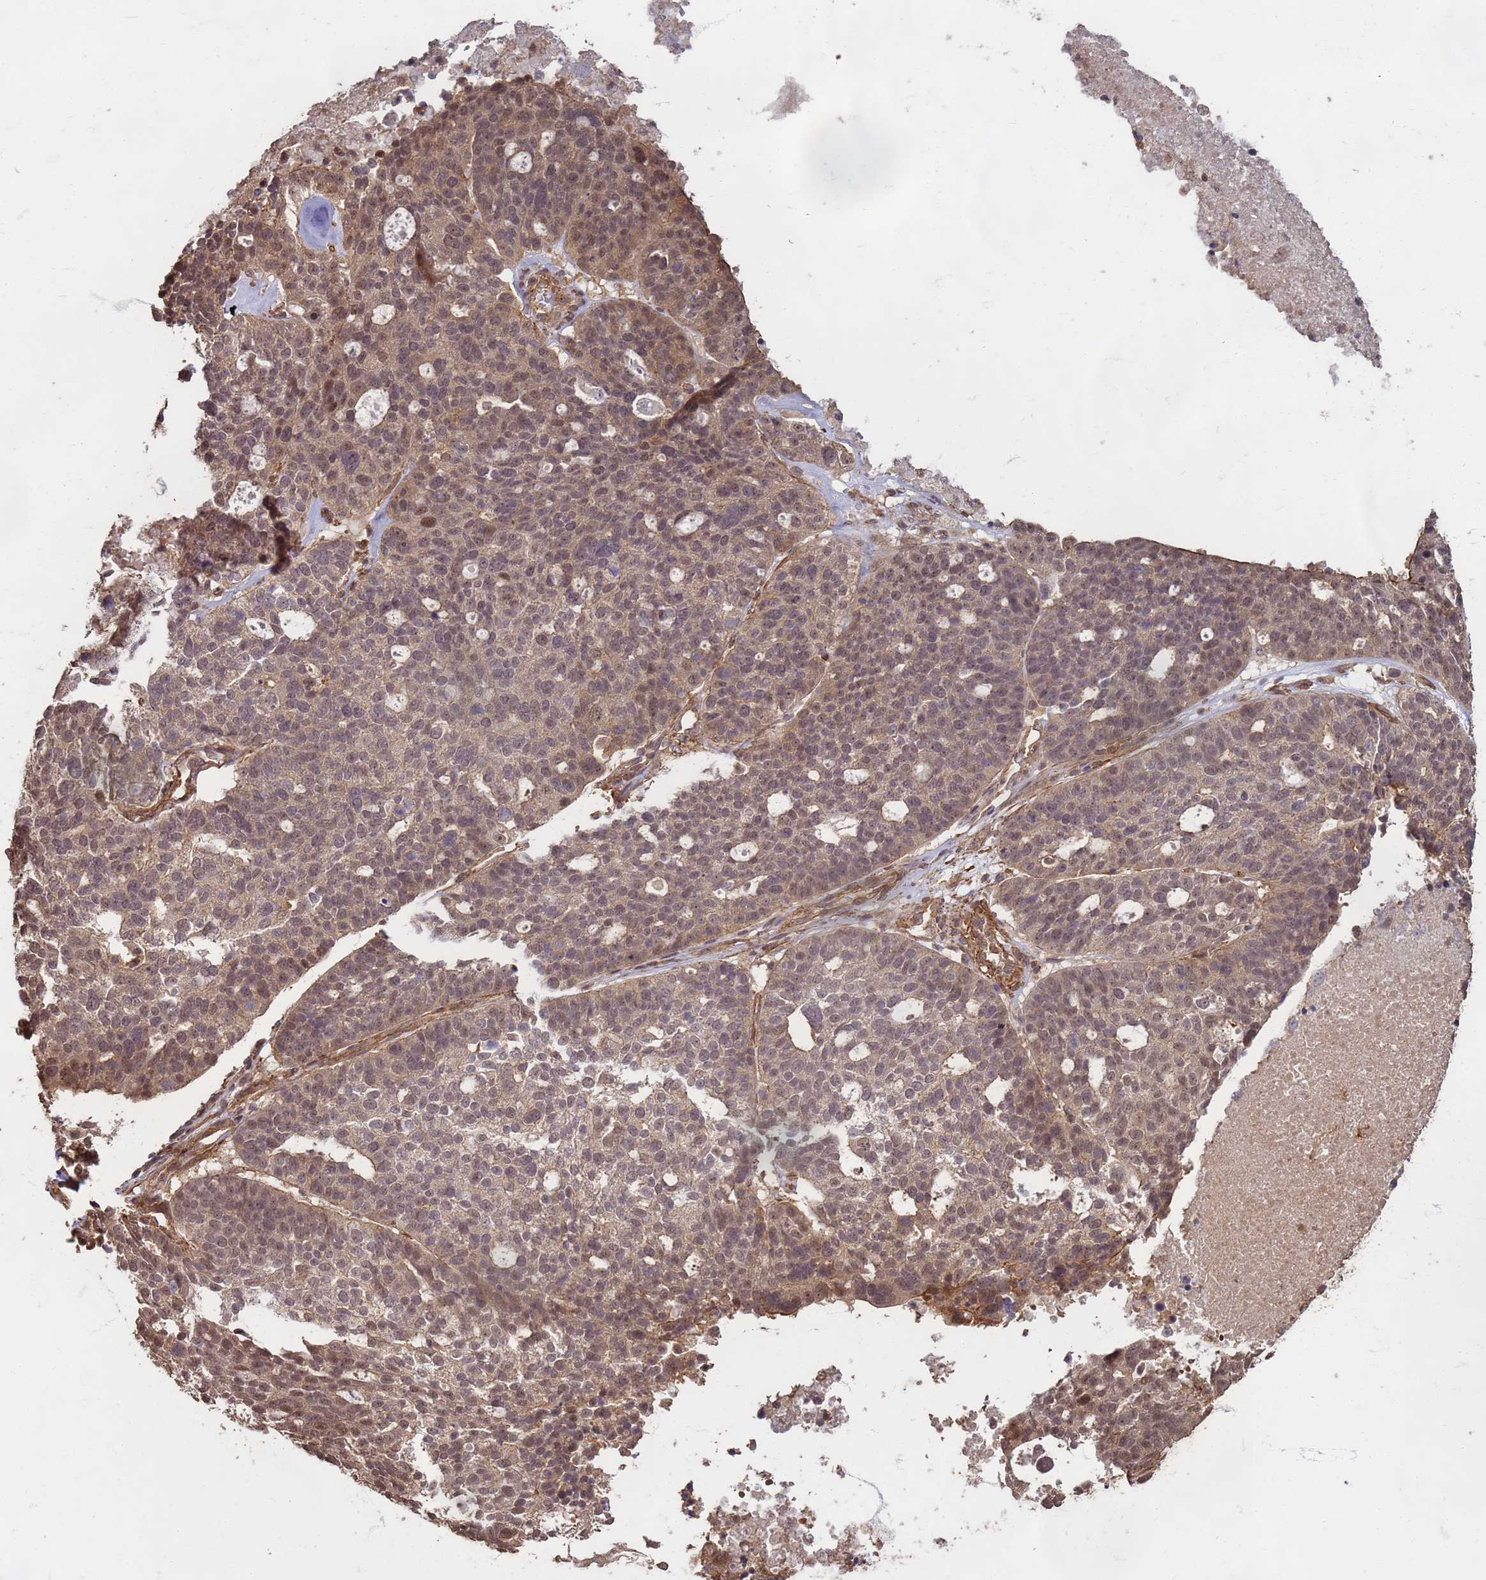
{"staining": {"intensity": "weak", "quantity": "25%-75%", "location": "cytoplasmic/membranous,nuclear"}, "tissue": "ovarian cancer", "cell_type": "Tumor cells", "image_type": "cancer", "snomed": [{"axis": "morphology", "description": "Cystadenocarcinoma, serous, NOS"}, {"axis": "topography", "description": "Ovary"}], "caption": "IHC (DAB) staining of human ovarian serous cystadenocarcinoma reveals weak cytoplasmic/membranous and nuclear protein expression in approximately 25%-75% of tumor cells.", "gene": "KIF26A", "patient": {"sex": "female", "age": 59}}